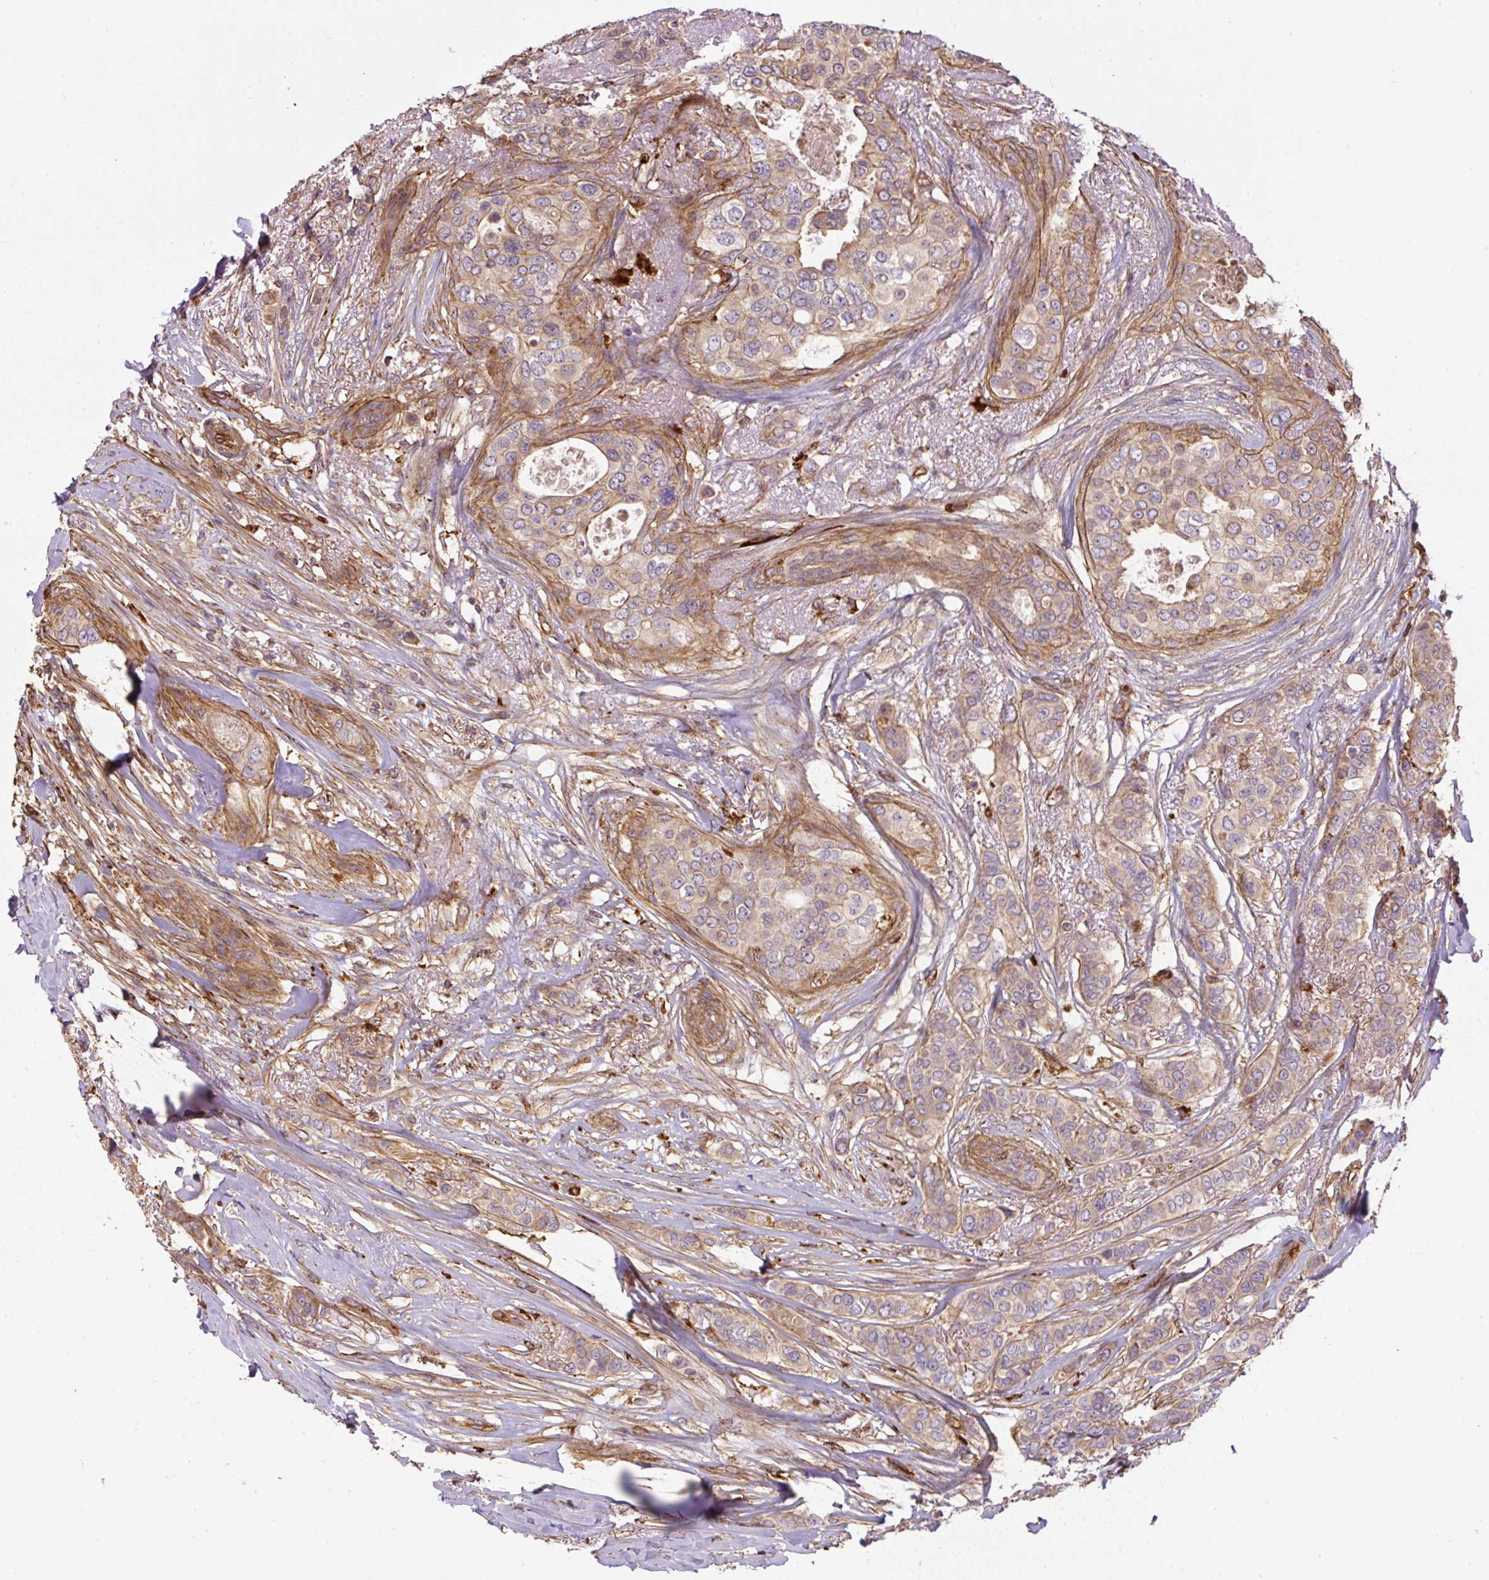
{"staining": {"intensity": "moderate", "quantity": "25%-75%", "location": "cytoplasmic/membranous"}, "tissue": "breast cancer", "cell_type": "Tumor cells", "image_type": "cancer", "snomed": [{"axis": "morphology", "description": "Lobular carcinoma"}, {"axis": "topography", "description": "Breast"}], "caption": "Protein analysis of lobular carcinoma (breast) tissue displays moderate cytoplasmic/membranous expression in about 25%-75% of tumor cells.", "gene": "B3GALT5", "patient": {"sex": "female", "age": 51}}